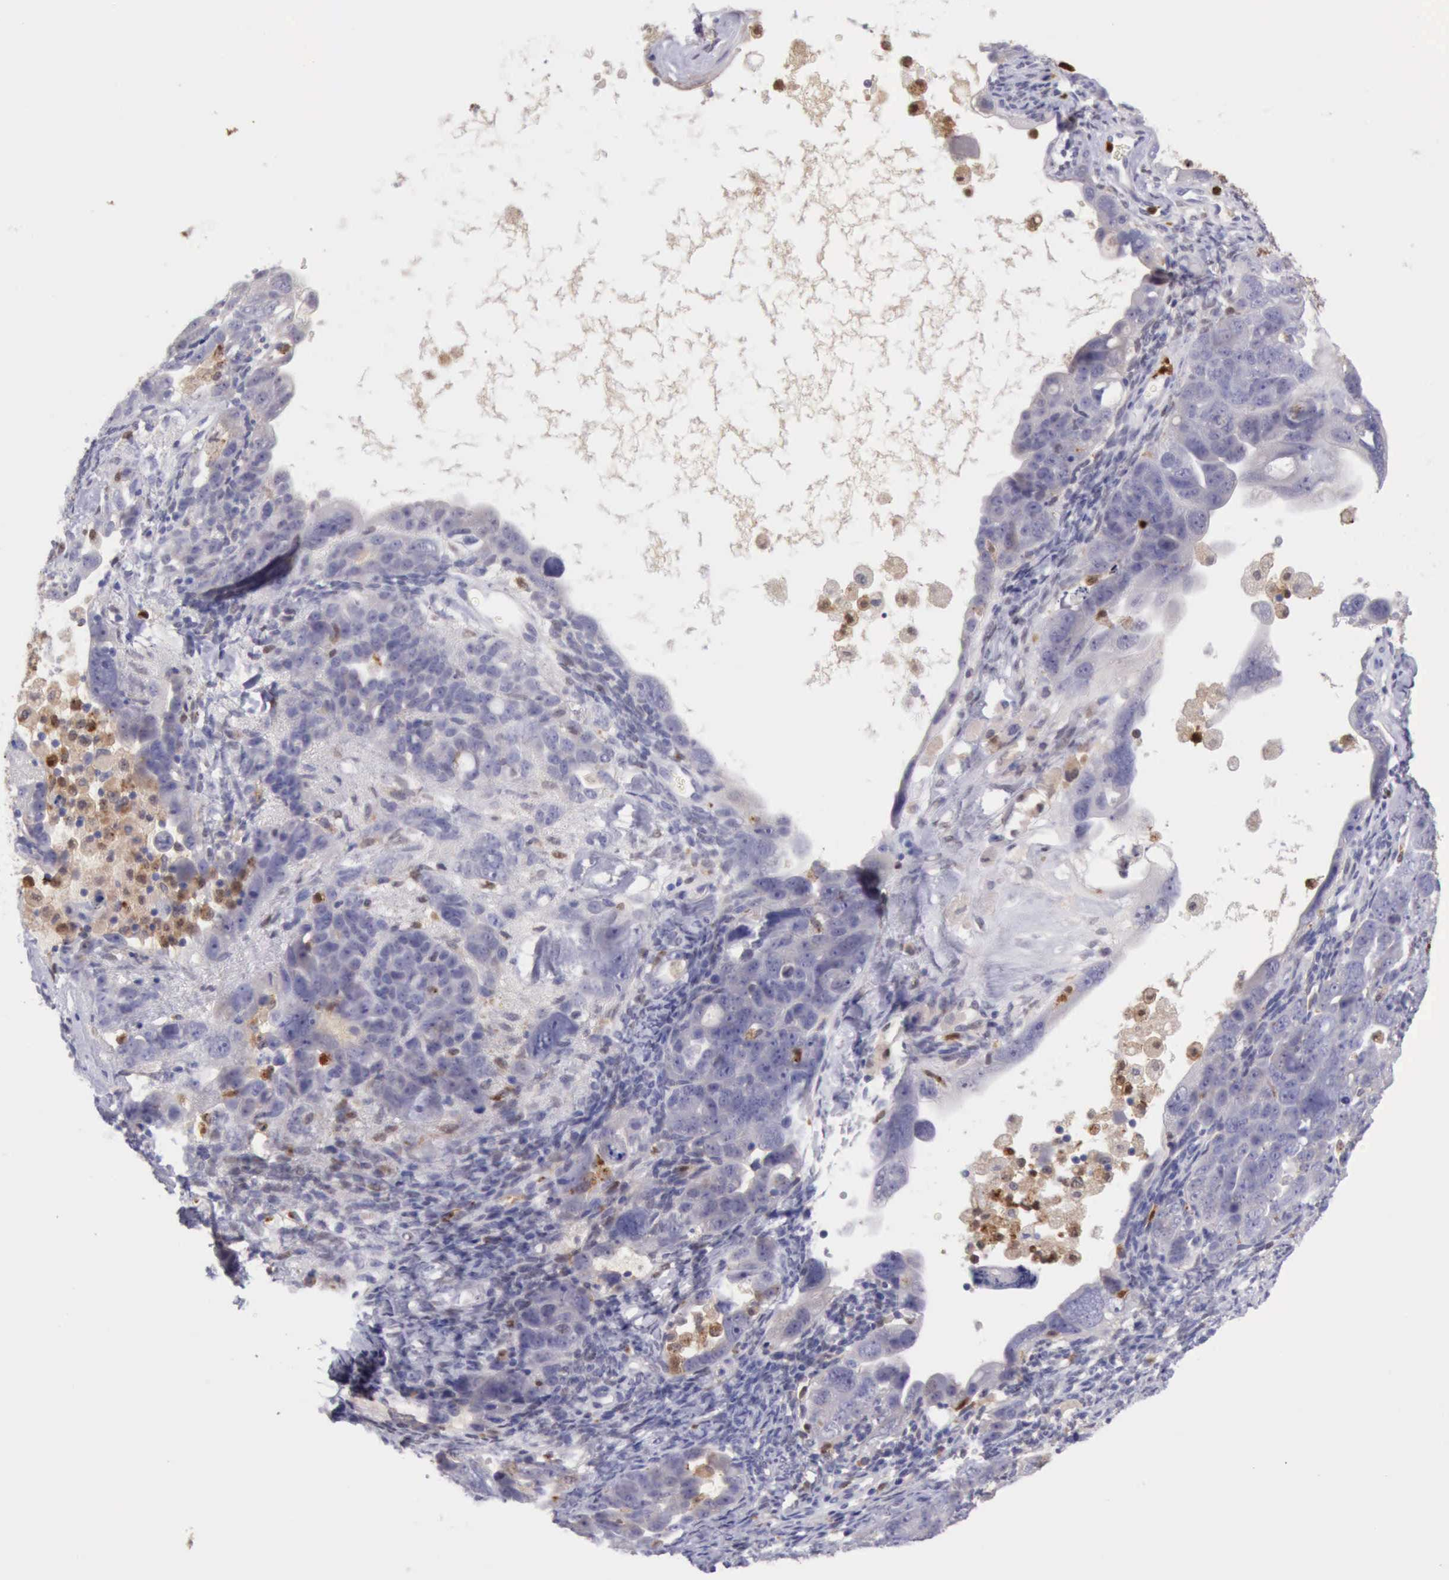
{"staining": {"intensity": "negative", "quantity": "none", "location": "none"}, "tissue": "ovarian cancer", "cell_type": "Tumor cells", "image_type": "cancer", "snomed": [{"axis": "morphology", "description": "Cystadenocarcinoma, serous, NOS"}, {"axis": "topography", "description": "Ovary"}], "caption": "IHC of ovarian serous cystadenocarcinoma shows no expression in tumor cells.", "gene": "CSTA", "patient": {"sex": "female", "age": 66}}